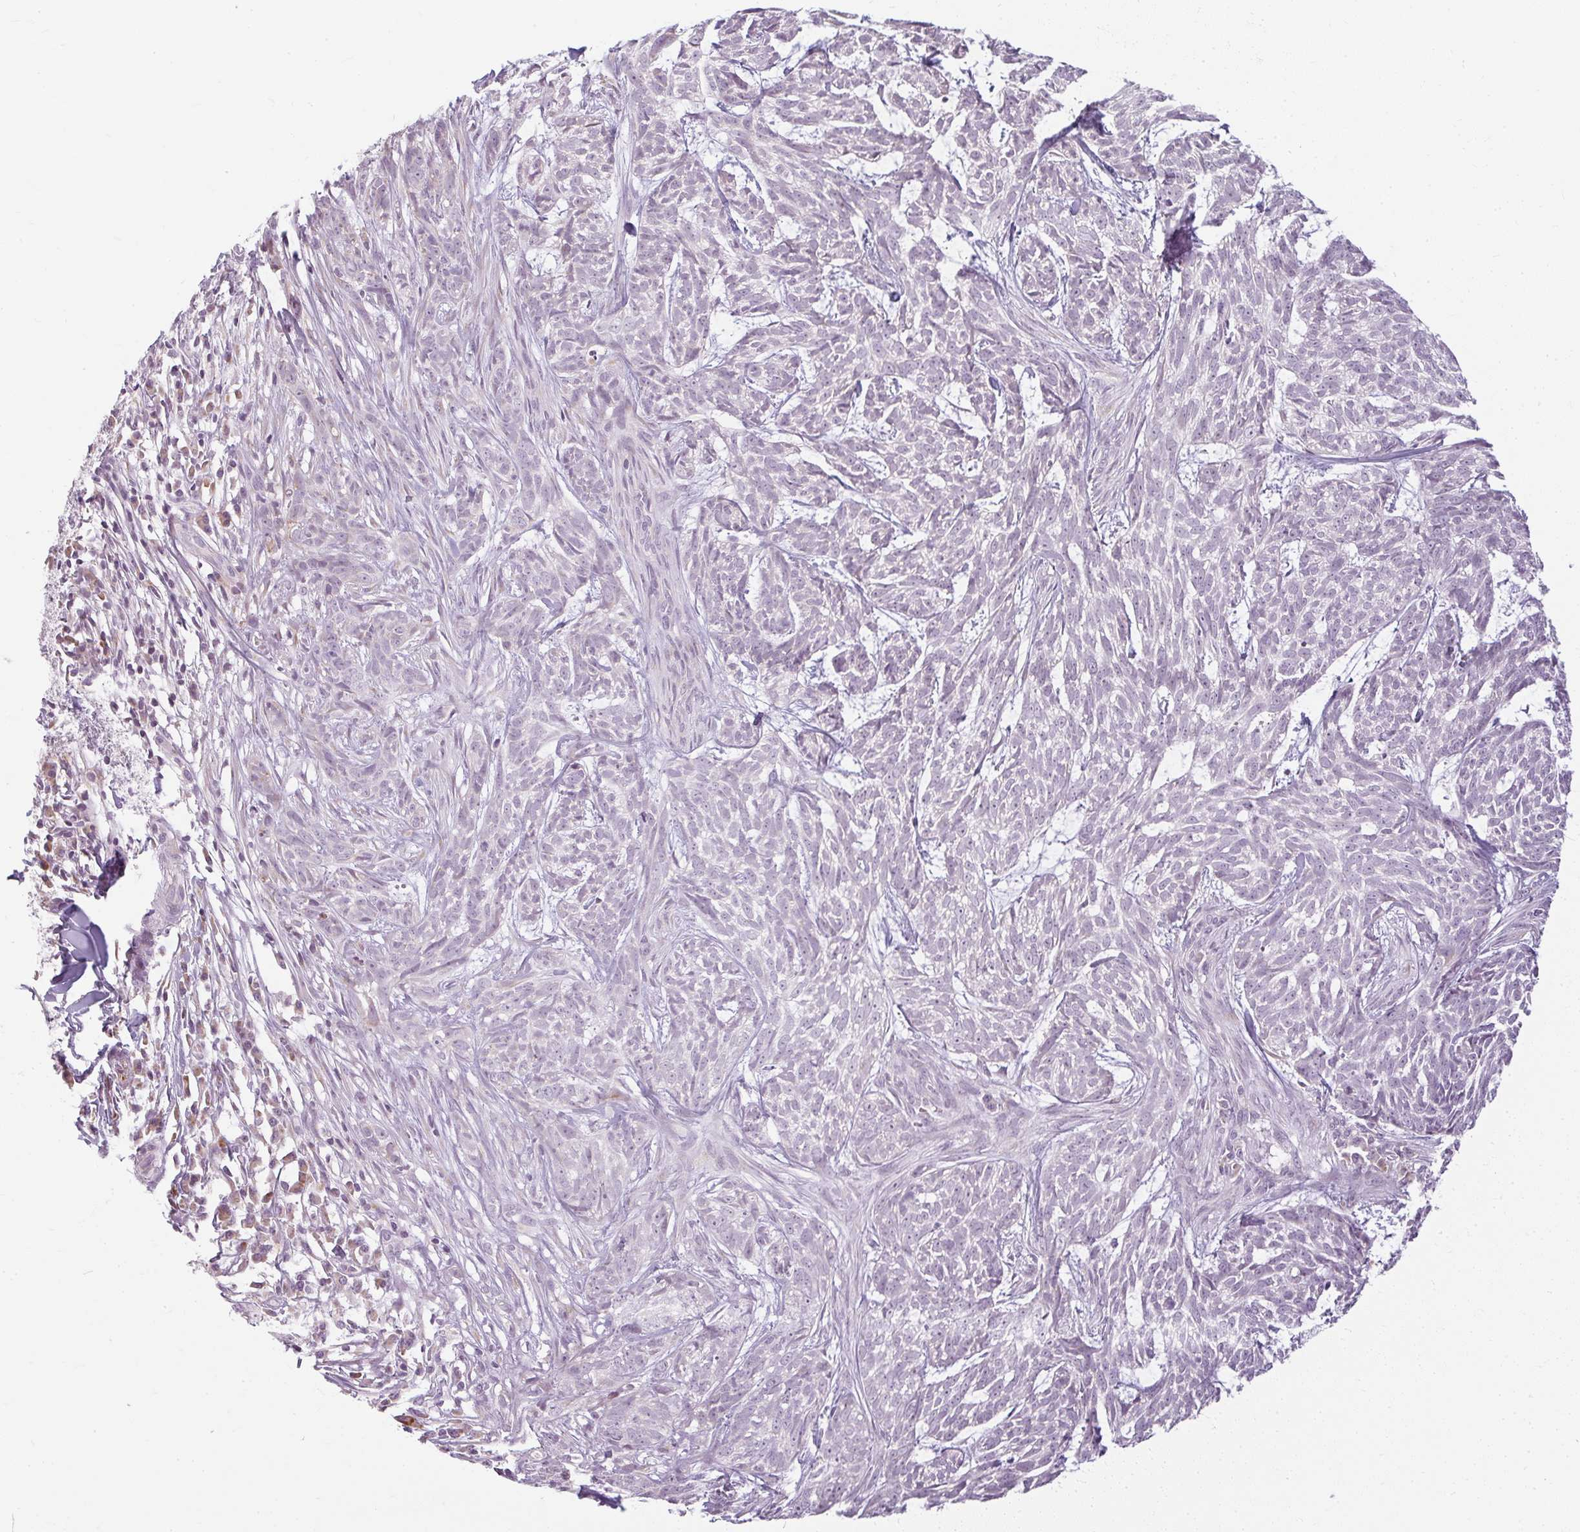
{"staining": {"intensity": "negative", "quantity": "none", "location": "none"}, "tissue": "skin cancer", "cell_type": "Tumor cells", "image_type": "cancer", "snomed": [{"axis": "morphology", "description": "Basal cell carcinoma"}, {"axis": "topography", "description": "Skin"}], "caption": "High magnification brightfield microscopy of basal cell carcinoma (skin) stained with DAB (brown) and counterstained with hematoxylin (blue): tumor cells show no significant expression. (DAB (3,3'-diaminobenzidine) immunohistochemistry (IHC), high magnification).", "gene": "ZFYVE26", "patient": {"sex": "female", "age": 93}}